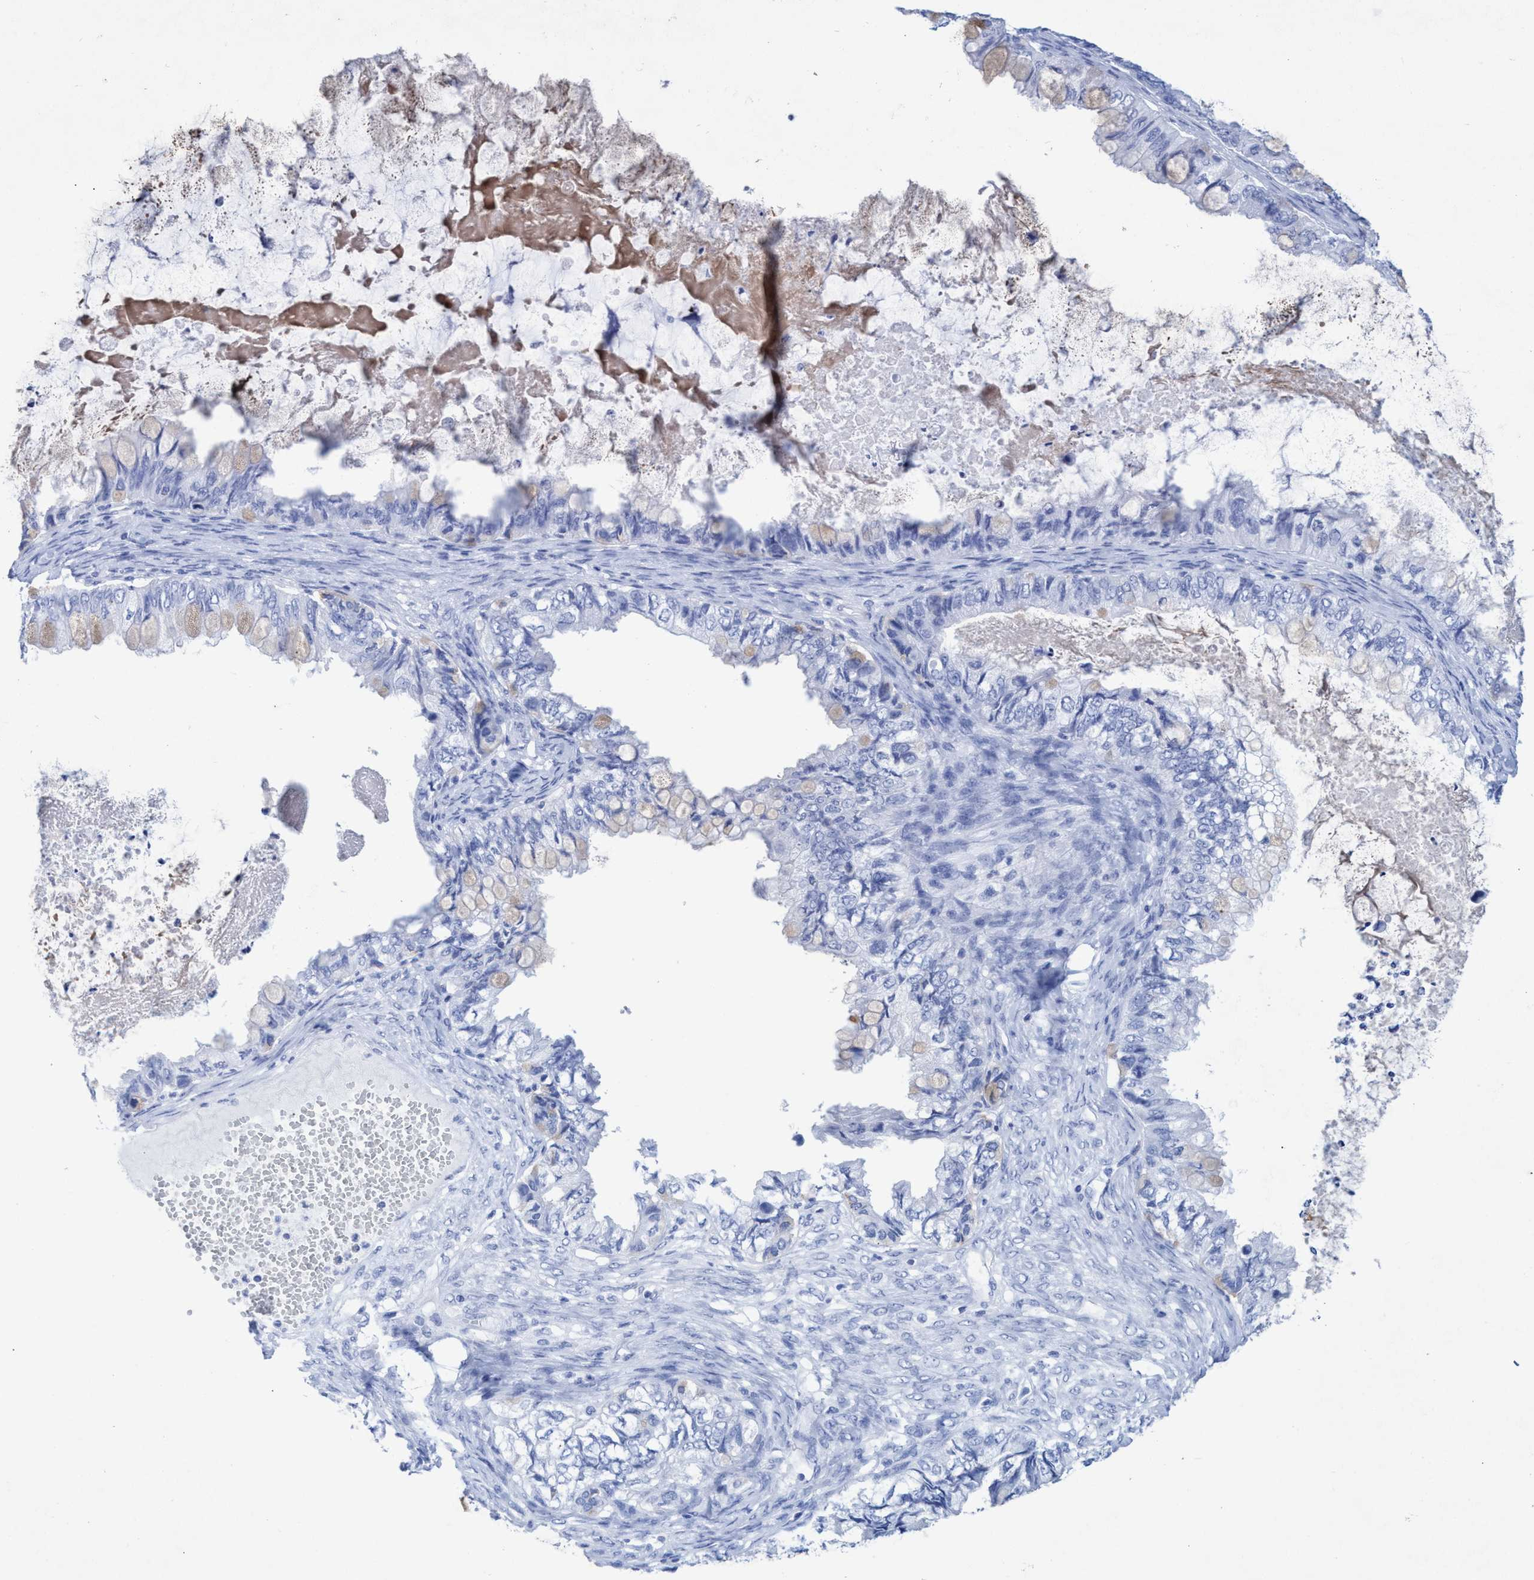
{"staining": {"intensity": "weak", "quantity": "<25%", "location": "cytoplasmic/membranous"}, "tissue": "ovarian cancer", "cell_type": "Tumor cells", "image_type": "cancer", "snomed": [{"axis": "morphology", "description": "Cystadenocarcinoma, mucinous, NOS"}, {"axis": "topography", "description": "Ovary"}], "caption": "This photomicrograph is of ovarian cancer (mucinous cystadenocarcinoma) stained with immunohistochemistry (IHC) to label a protein in brown with the nuclei are counter-stained blue. There is no expression in tumor cells. (Brightfield microscopy of DAB (3,3'-diaminobenzidine) IHC at high magnification).", "gene": "INSL6", "patient": {"sex": "female", "age": 80}}